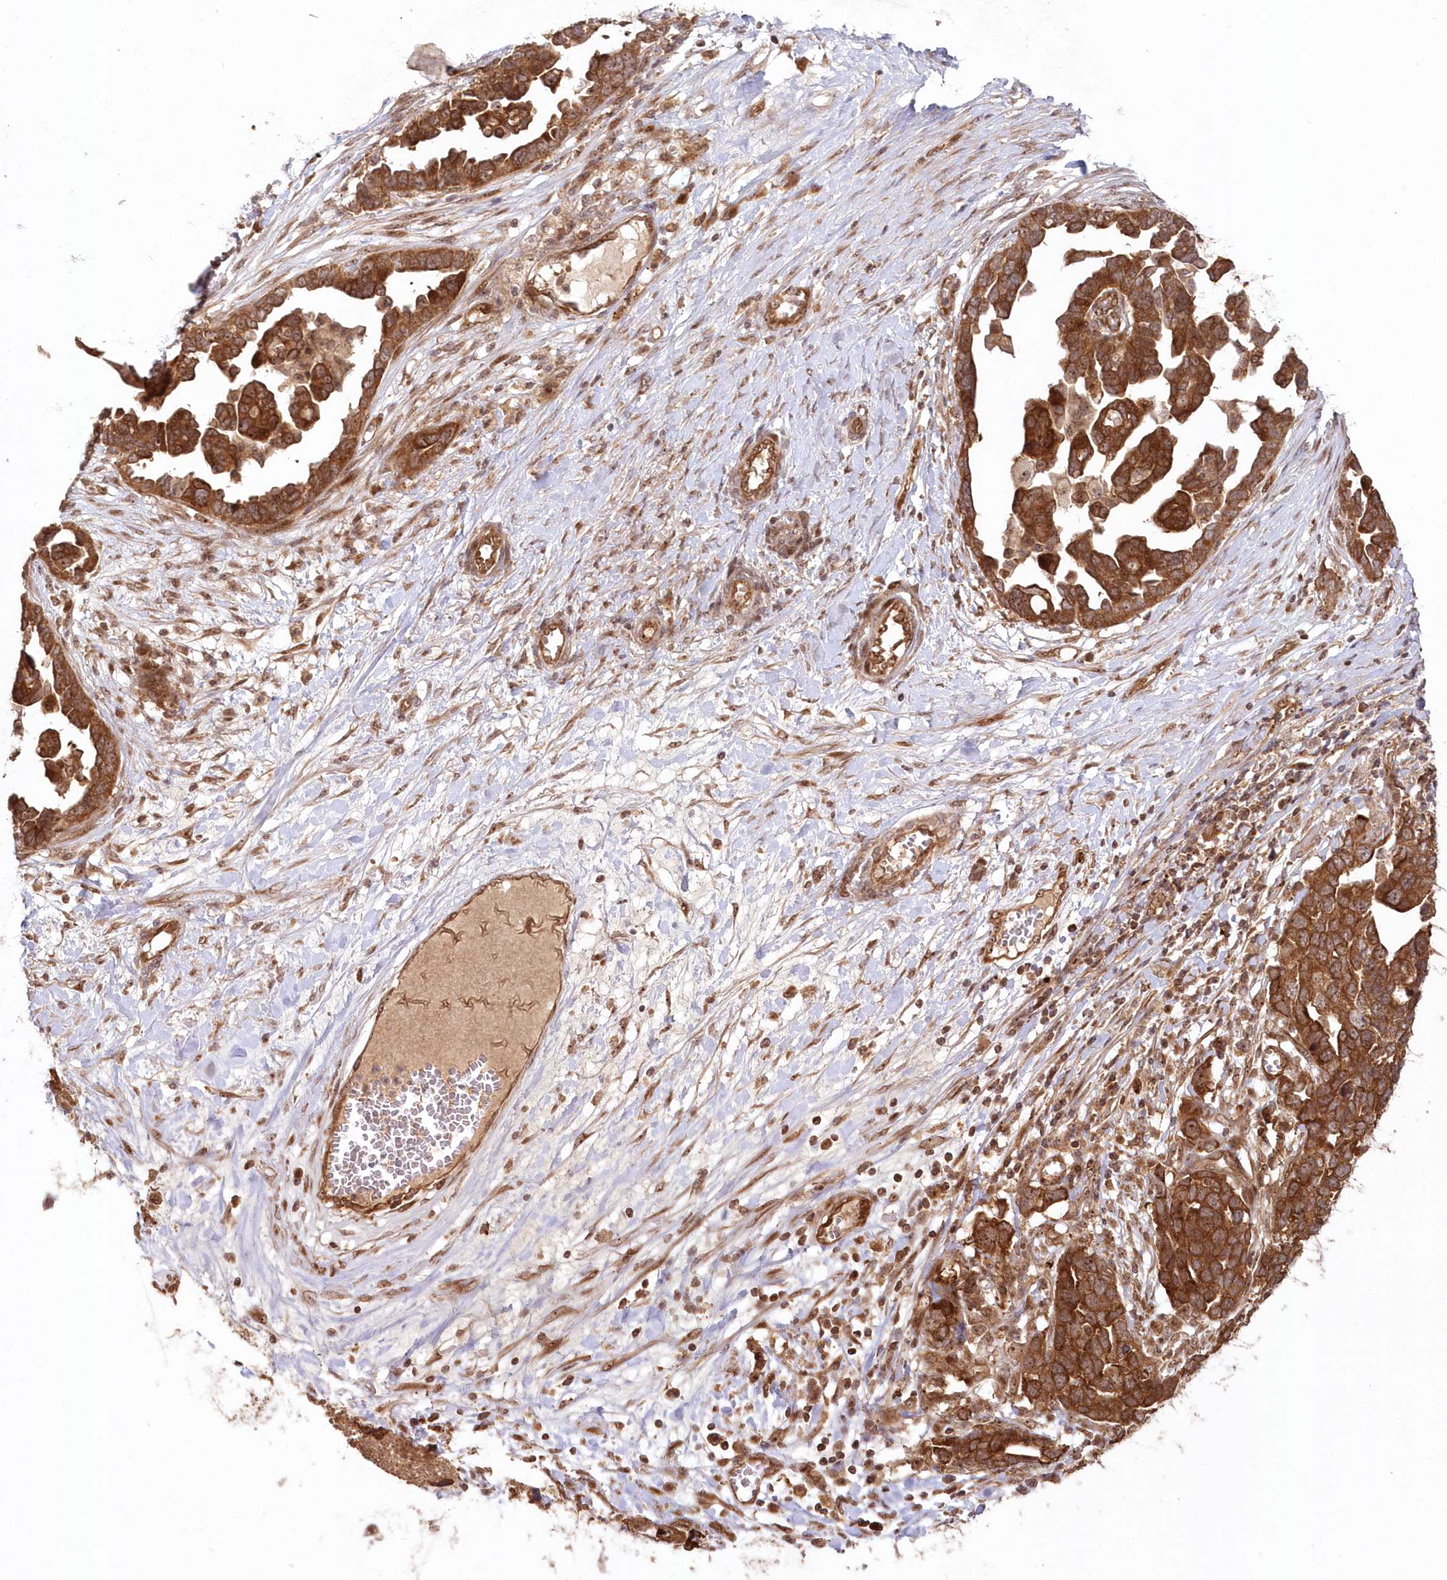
{"staining": {"intensity": "strong", "quantity": ">75%", "location": "cytoplasmic/membranous"}, "tissue": "ovarian cancer", "cell_type": "Tumor cells", "image_type": "cancer", "snomed": [{"axis": "morphology", "description": "Cystadenocarcinoma, serous, NOS"}, {"axis": "topography", "description": "Ovary"}], "caption": "A brown stain labels strong cytoplasmic/membranous positivity of a protein in ovarian serous cystadenocarcinoma tumor cells.", "gene": "SERINC1", "patient": {"sex": "female", "age": 54}}